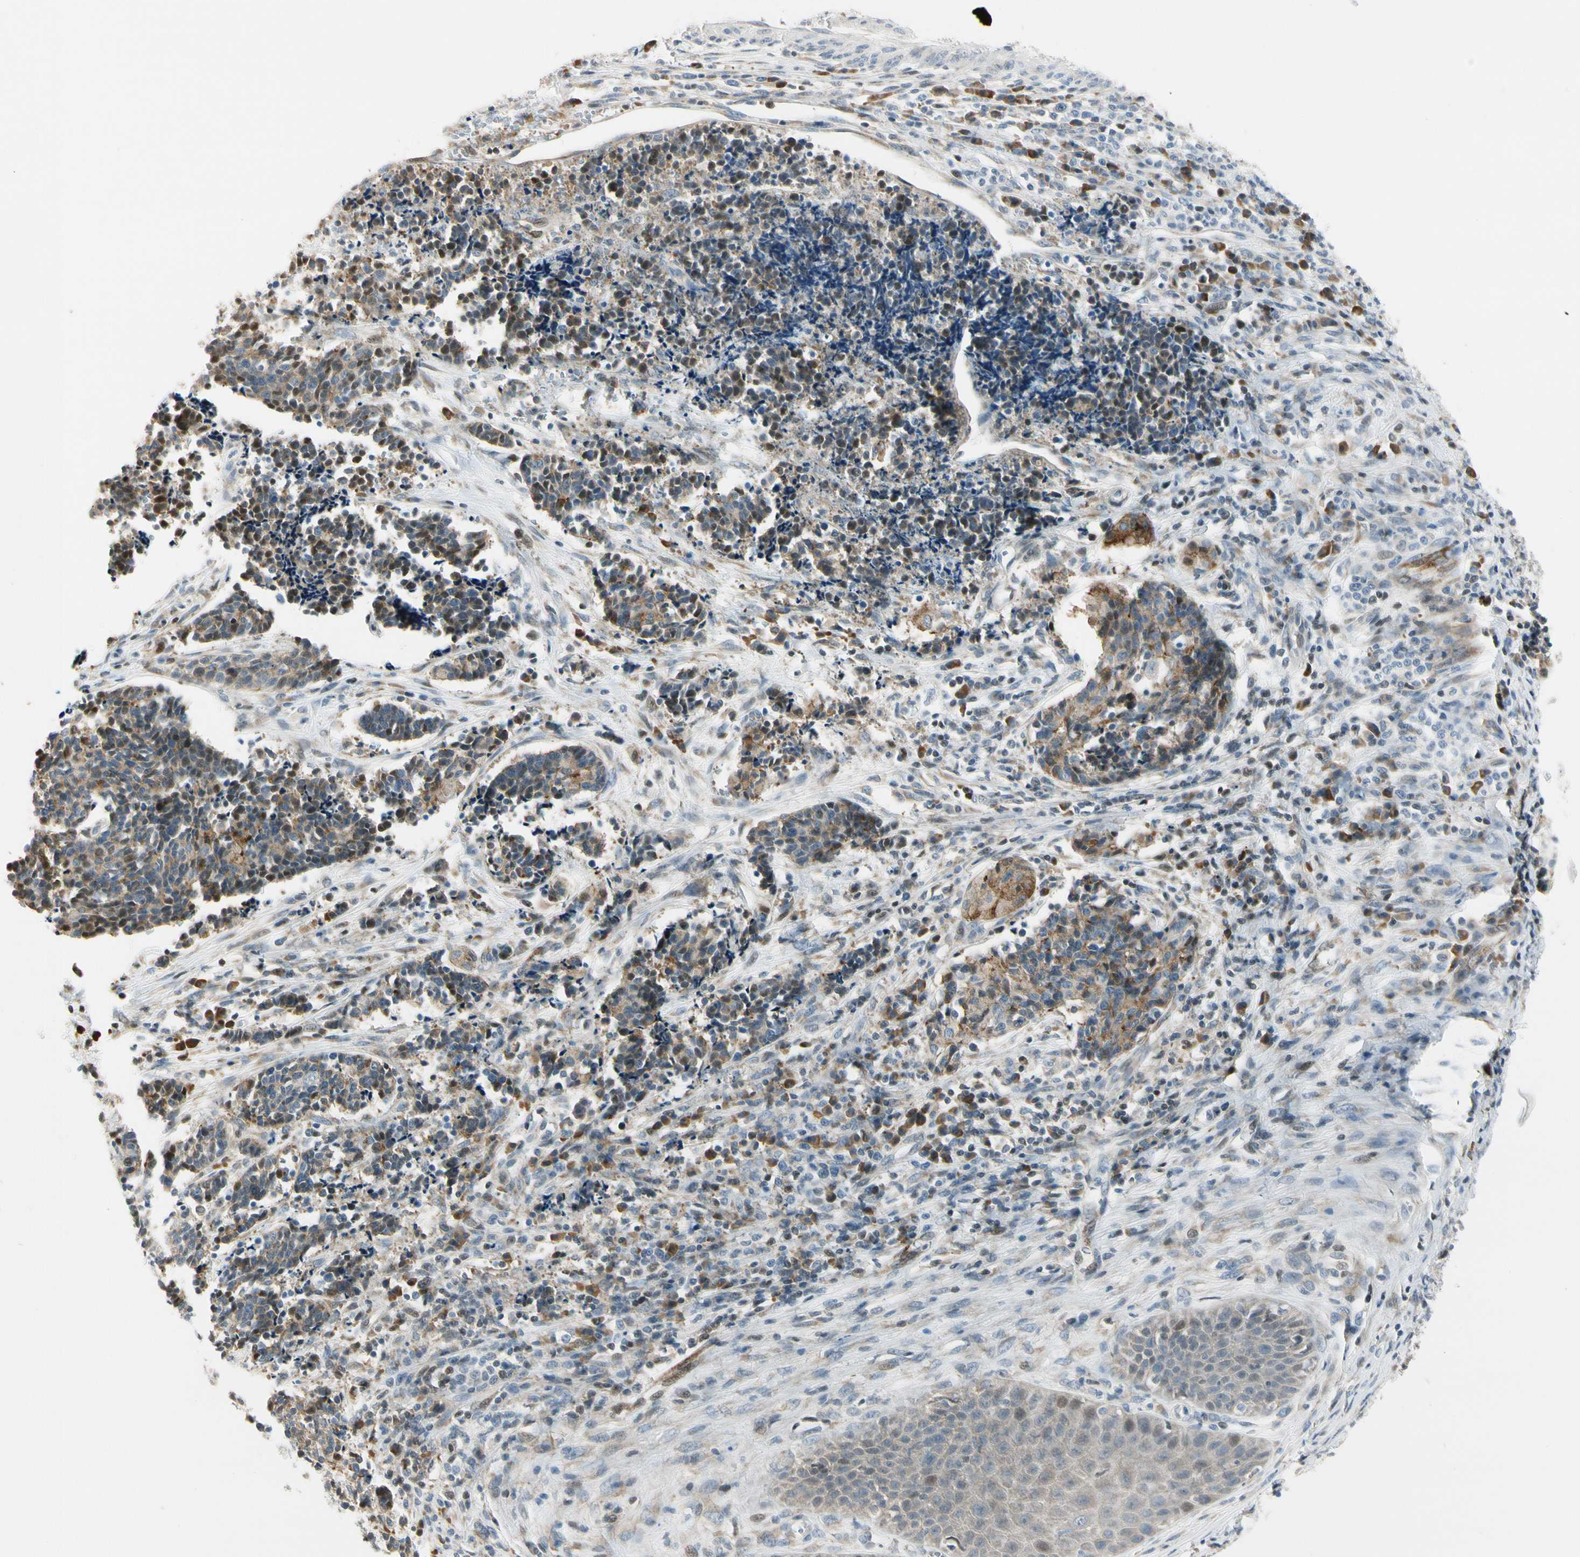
{"staining": {"intensity": "weak", "quantity": "25%-75%", "location": "cytoplasmic/membranous,nuclear"}, "tissue": "cervical cancer", "cell_type": "Tumor cells", "image_type": "cancer", "snomed": [{"axis": "morphology", "description": "Squamous cell carcinoma, NOS"}, {"axis": "topography", "description": "Cervix"}], "caption": "Immunohistochemistry of cervical cancer (squamous cell carcinoma) displays low levels of weak cytoplasmic/membranous and nuclear positivity in about 25%-75% of tumor cells.", "gene": "NPDC1", "patient": {"sex": "female", "age": 35}}